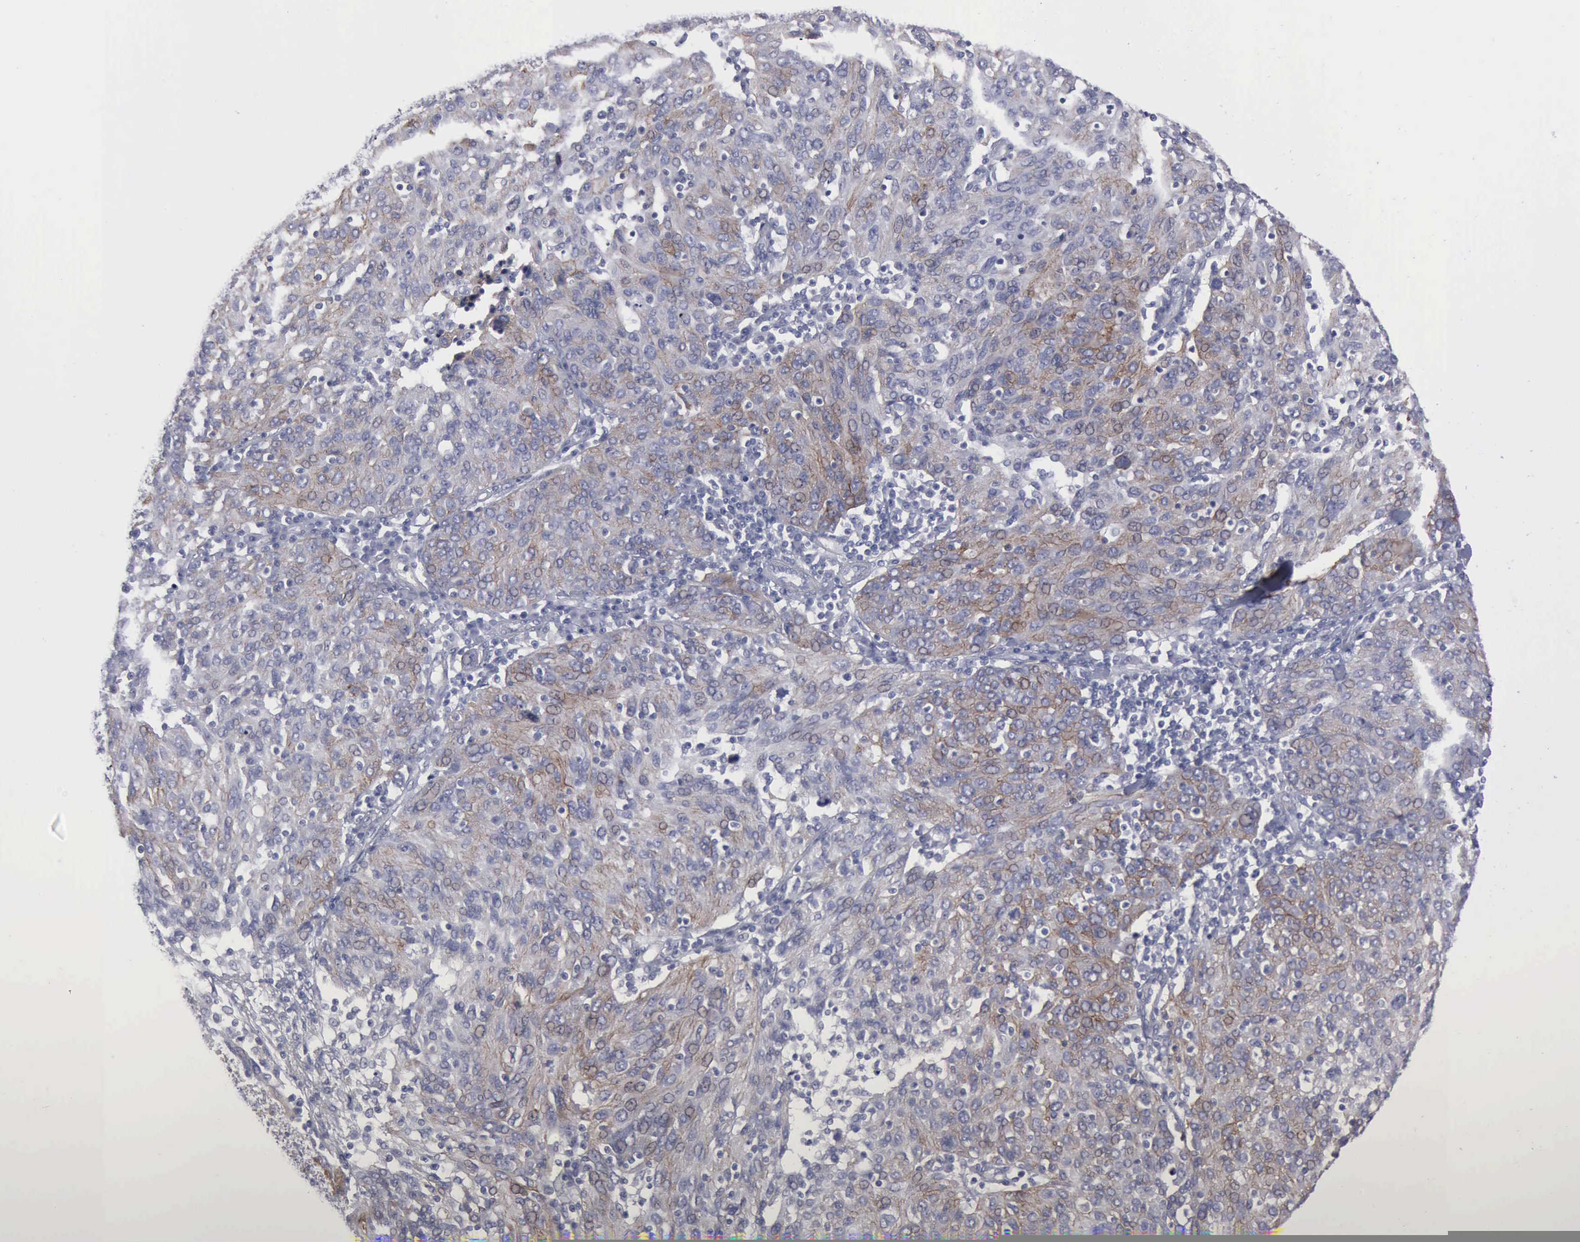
{"staining": {"intensity": "moderate", "quantity": "25%-75%", "location": "cytoplasmic/membranous"}, "tissue": "ovarian cancer", "cell_type": "Tumor cells", "image_type": "cancer", "snomed": [{"axis": "morphology", "description": "Carcinoma, endometroid"}, {"axis": "topography", "description": "Ovary"}], "caption": "This histopathology image demonstrates immunohistochemistry staining of human ovarian cancer (endometroid carcinoma), with medium moderate cytoplasmic/membranous staining in approximately 25%-75% of tumor cells.", "gene": "CDH2", "patient": {"sex": "female", "age": 50}}